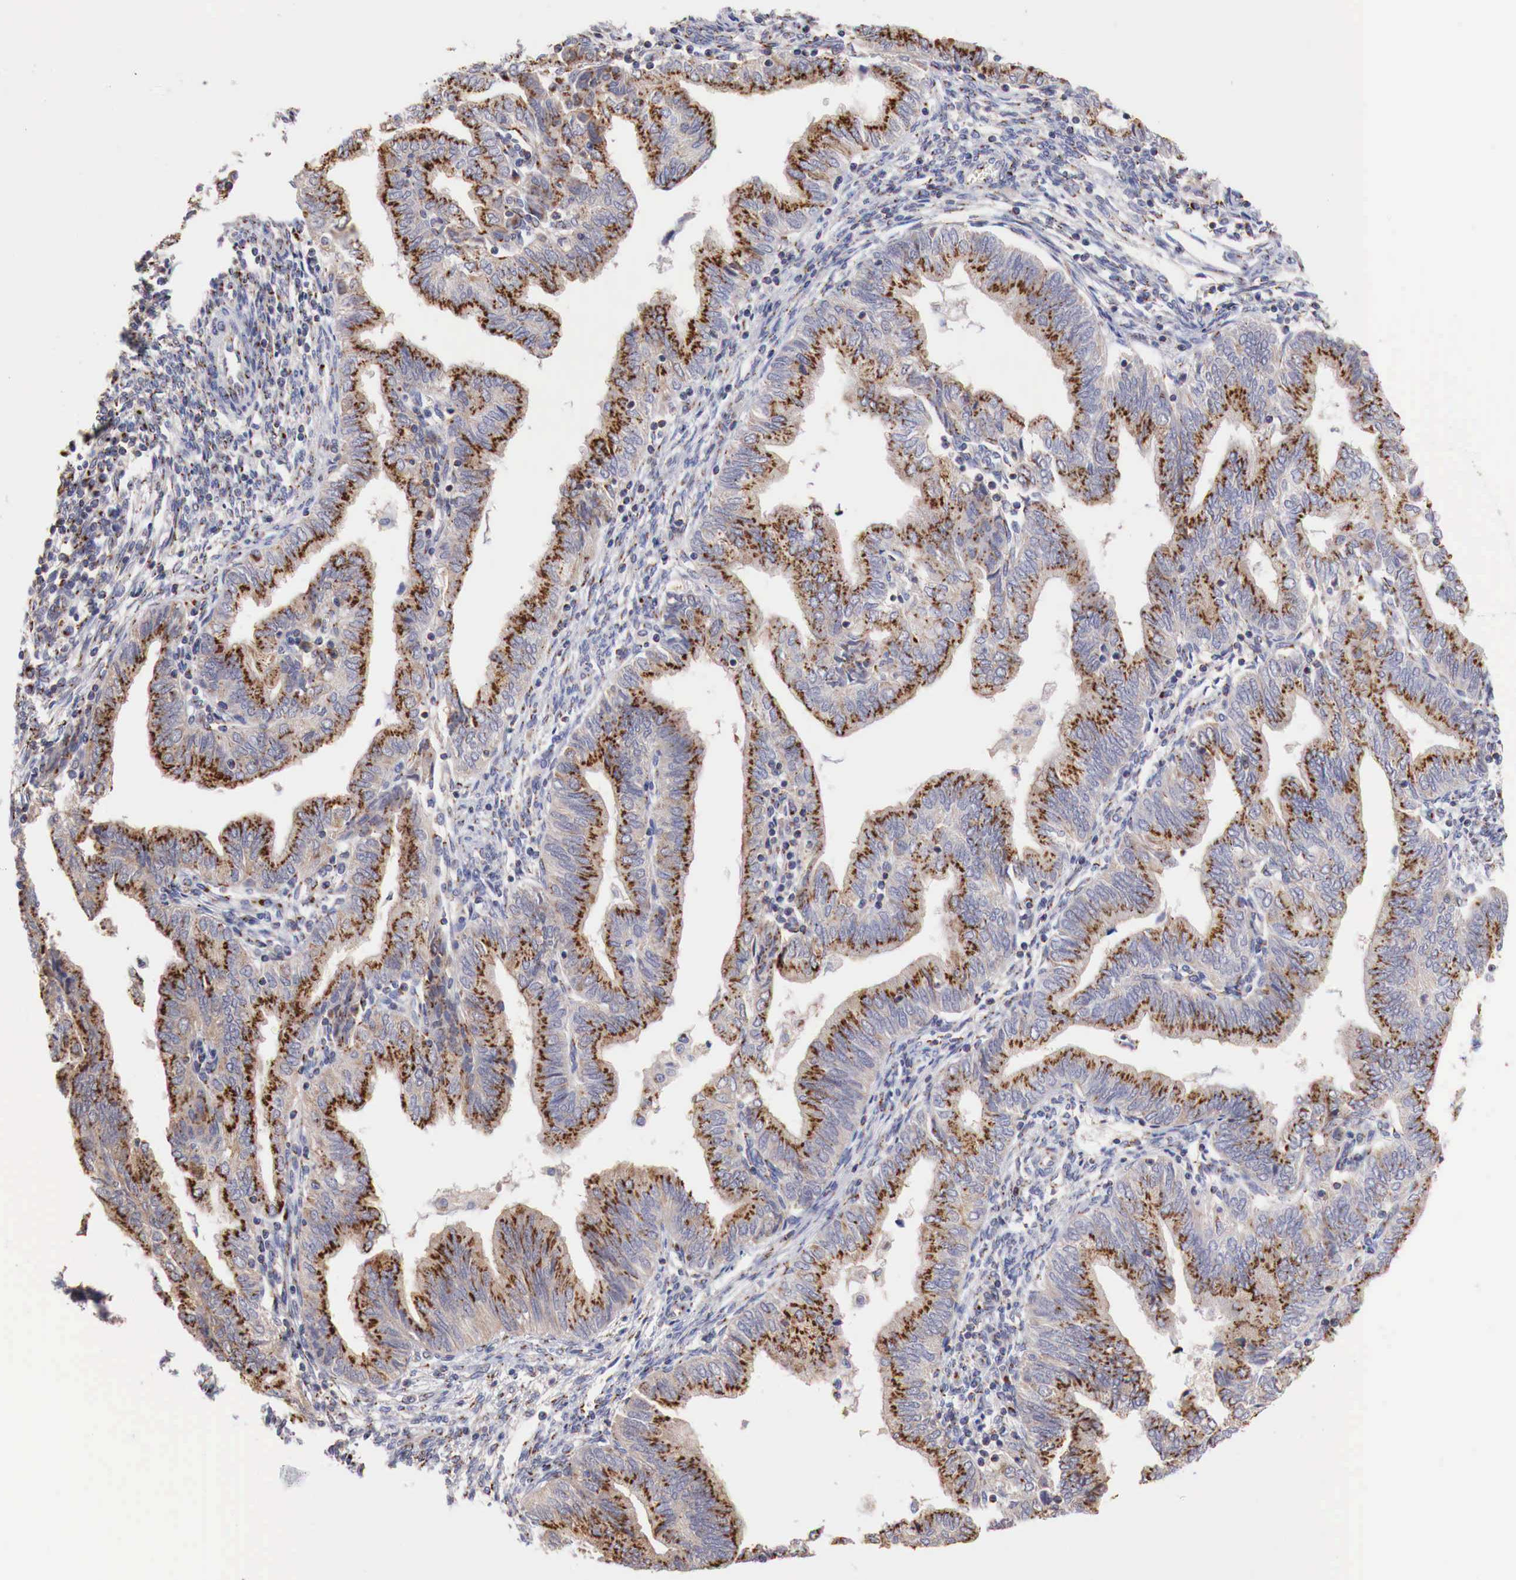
{"staining": {"intensity": "strong", "quantity": ">75%", "location": "cytoplasmic/membranous"}, "tissue": "endometrial cancer", "cell_type": "Tumor cells", "image_type": "cancer", "snomed": [{"axis": "morphology", "description": "Adenocarcinoma, NOS"}, {"axis": "topography", "description": "Endometrium"}], "caption": "The immunohistochemical stain labels strong cytoplasmic/membranous staining in tumor cells of endometrial cancer tissue. (IHC, brightfield microscopy, high magnification).", "gene": "SYAP1", "patient": {"sex": "female", "age": 51}}